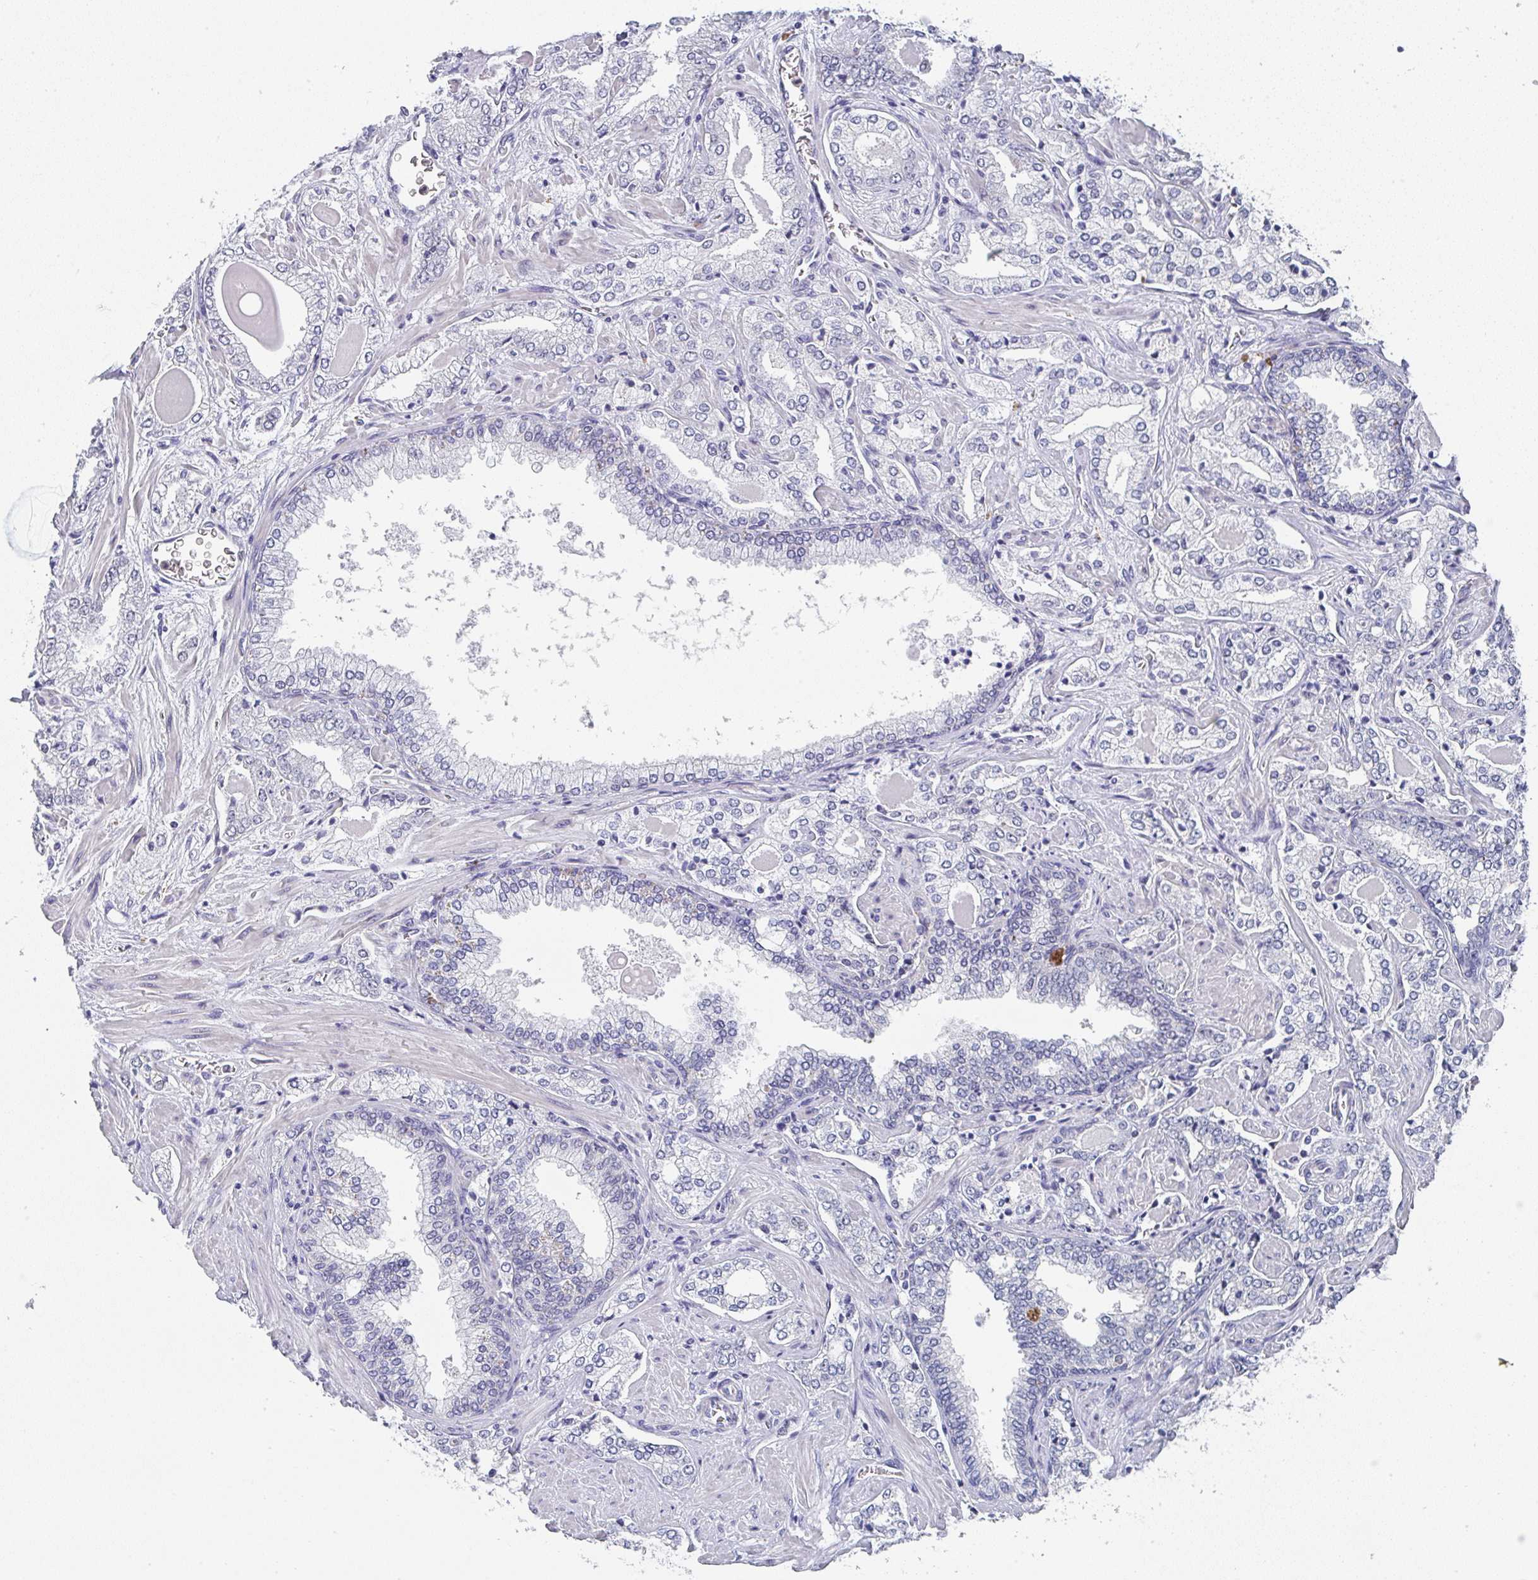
{"staining": {"intensity": "negative", "quantity": "none", "location": "none"}, "tissue": "prostate cancer", "cell_type": "Tumor cells", "image_type": "cancer", "snomed": [{"axis": "morphology", "description": "Adenocarcinoma, High grade"}, {"axis": "topography", "description": "Prostate"}], "caption": "There is no significant positivity in tumor cells of adenocarcinoma (high-grade) (prostate).", "gene": "NCF1", "patient": {"sex": "male", "age": 60}}